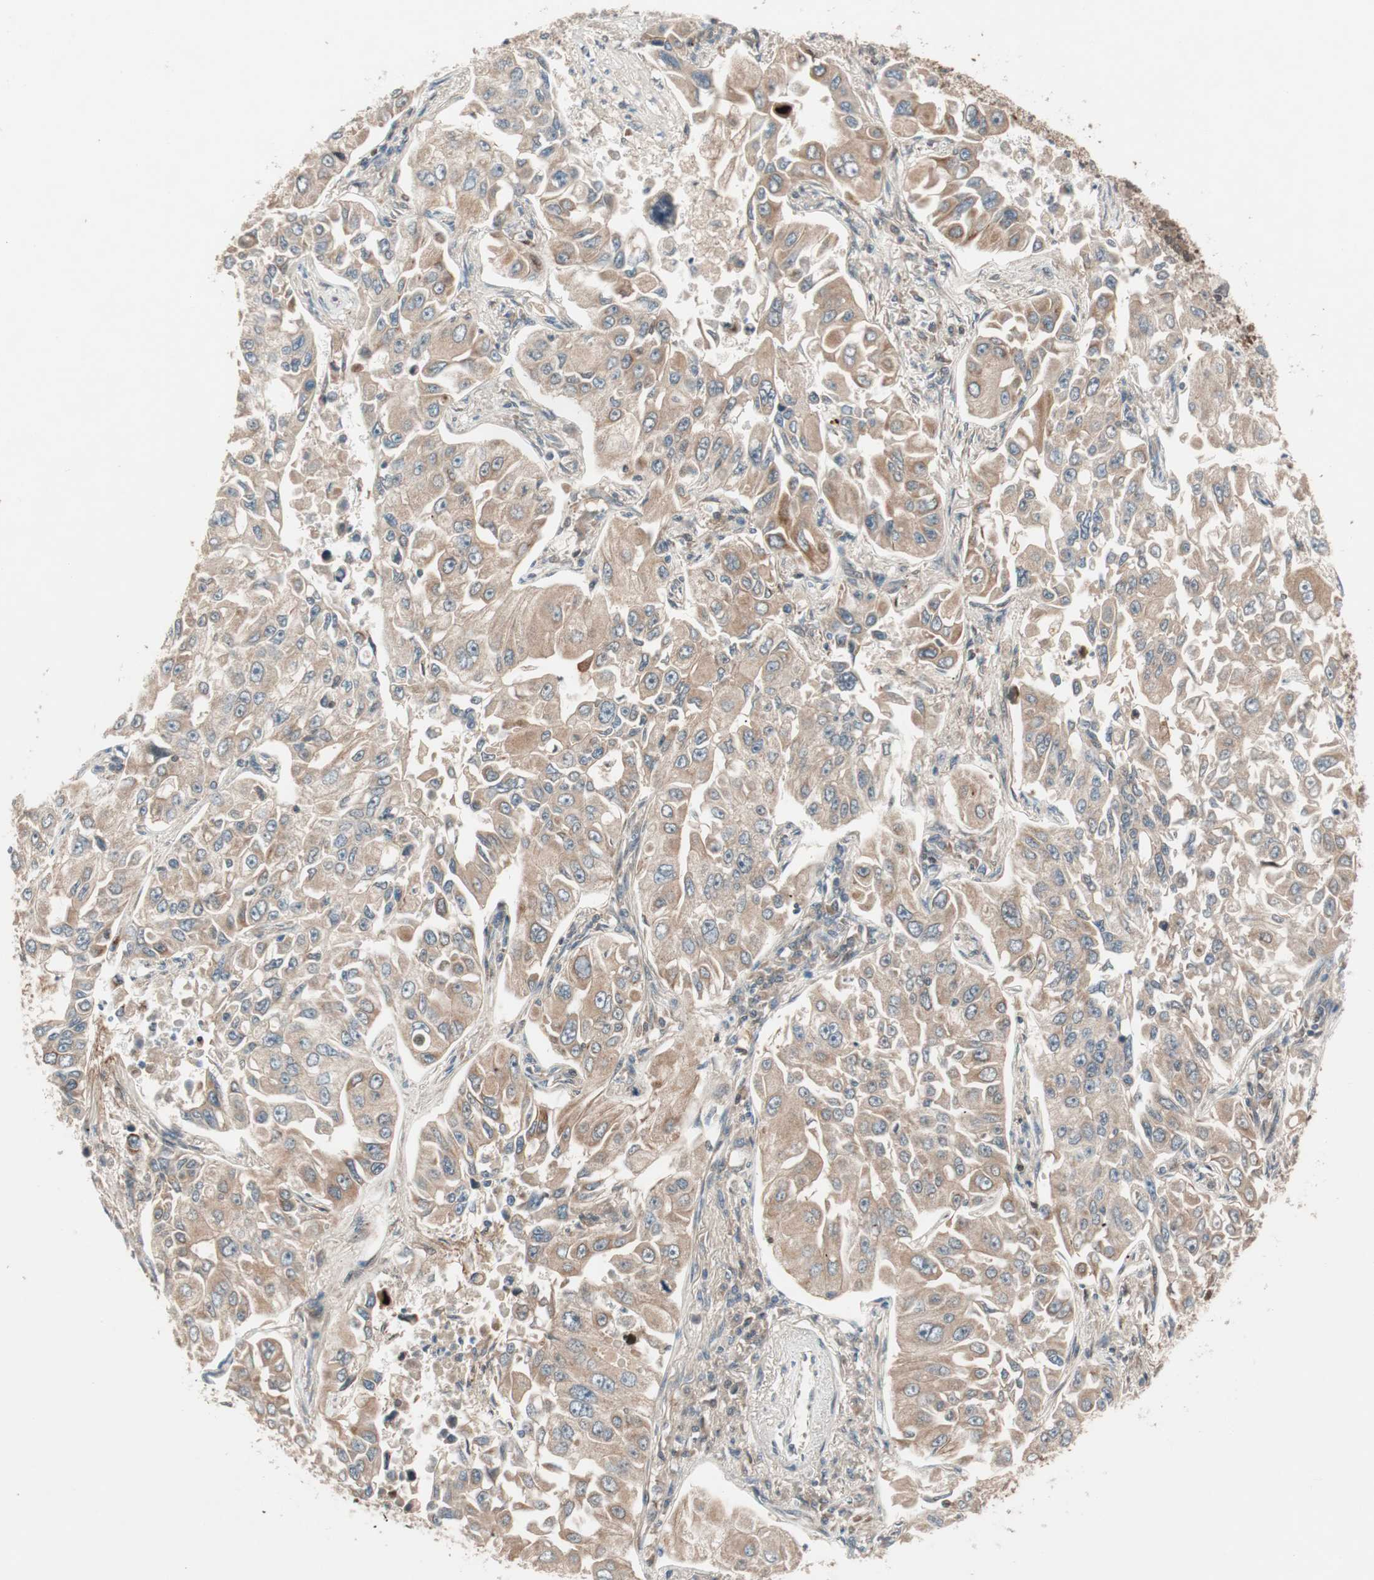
{"staining": {"intensity": "moderate", "quantity": ">75%", "location": "cytoplasmic/membranous"}, "tissue": "lung cancer", "cell_type": "Tumor cells", "image_type": "cancer", "snomed": [{"axis": "morphology", "description": "Adenocarcinoma, NOS"}, {"axis": "topography", "description": "Lung"}], "caption": "Tumor cells exhibit moderate cytoplasmic/membranous expression in about >75% of cells in lung cancer (adenocarcinoma). The staining was performed using DAB, with brown indicating positive protein expression. Nuclei are stained blue with hematoxylin.", "gene": "PRKG2", "patient": {"sex": "male", "age": 84}}